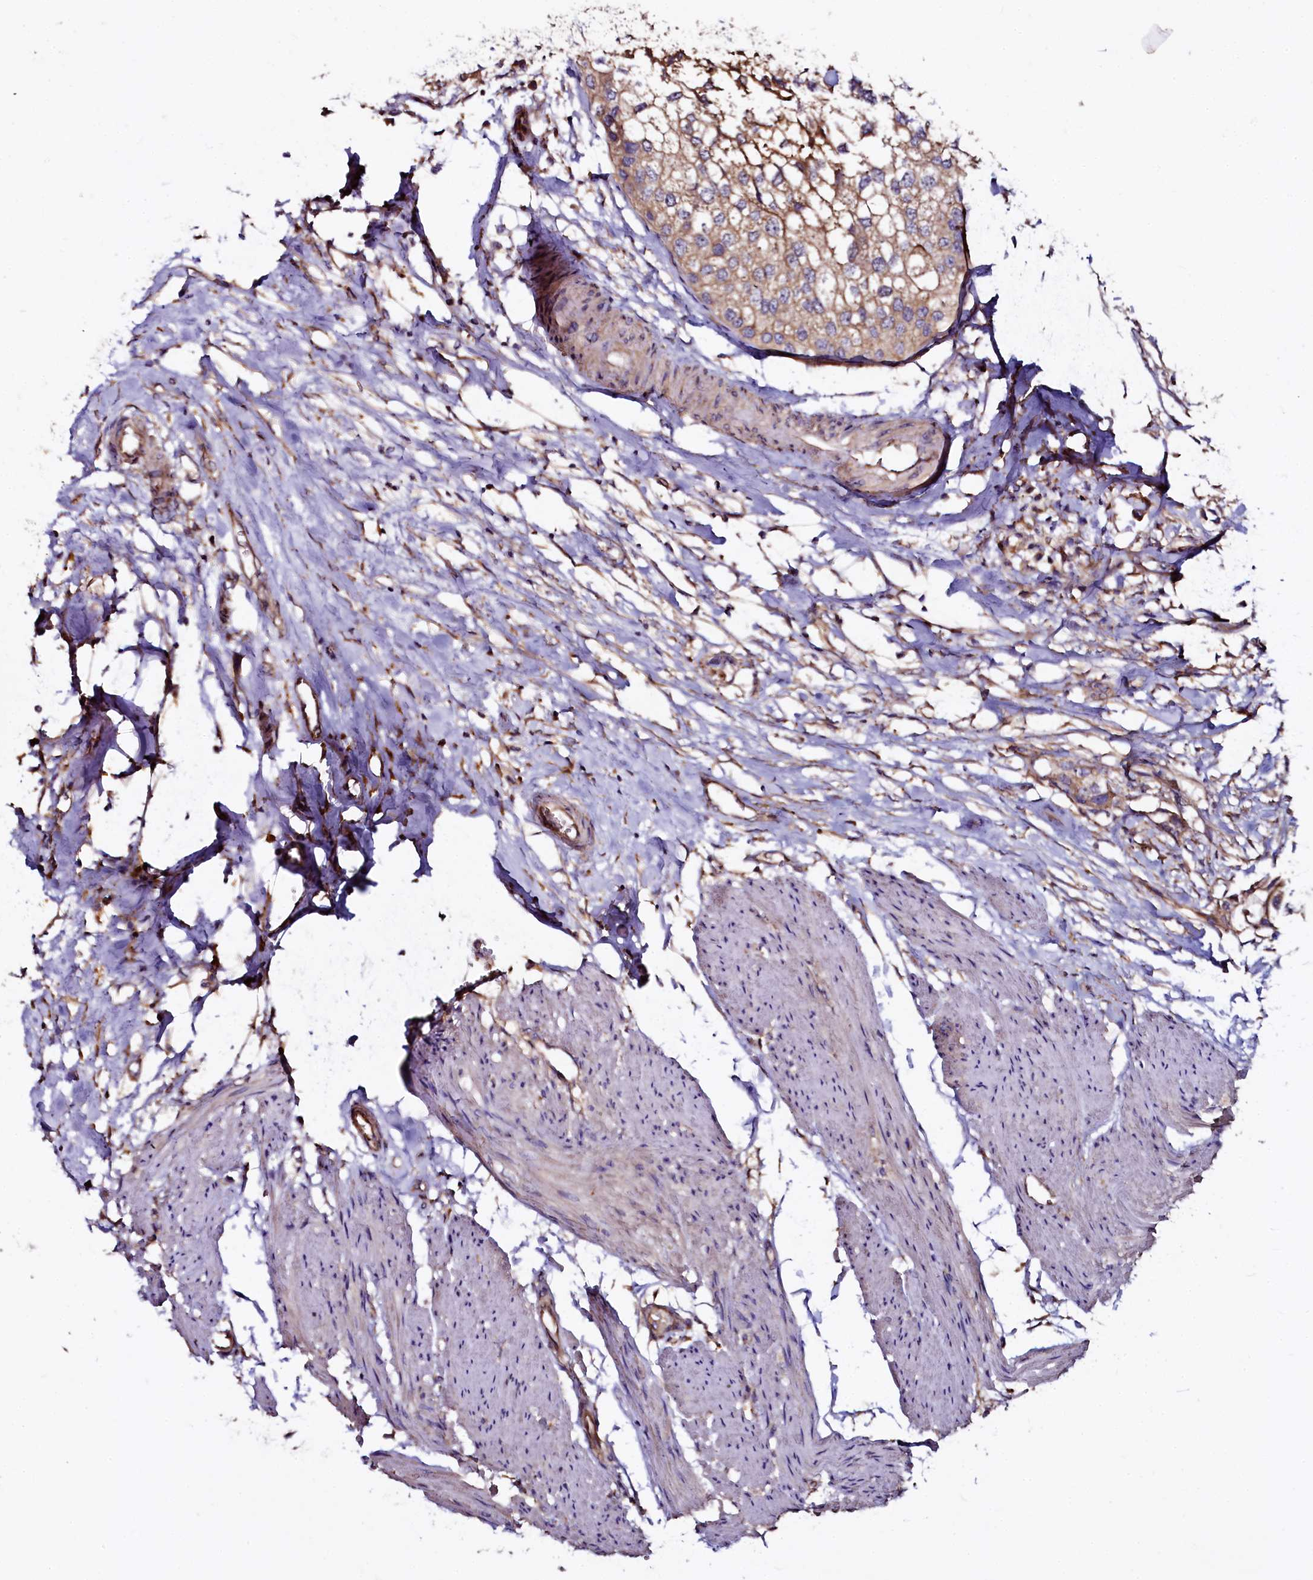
{"staining": {"intensity": "moderate", "quantity": "25%-75%", "location": "cytoplasmic/membranous"}, "tissue": "urothelial cancer", "cell_type": "Tumor cells", "image_type": "cancer", "snomed": [{"axis": "morphology", "description": "Urothelial carcinoma, High grade"}, {"axis": "topography", "description": "Urinary bladder"}], "caption": "Immunohistochemical staining of urothelial cancer displays moderate cytoplasmic/membranous protein expression in approximately 25%-75% of tumor cells.", "gene": "APPL2", "patient": {"sex": "male", "age": 64}}